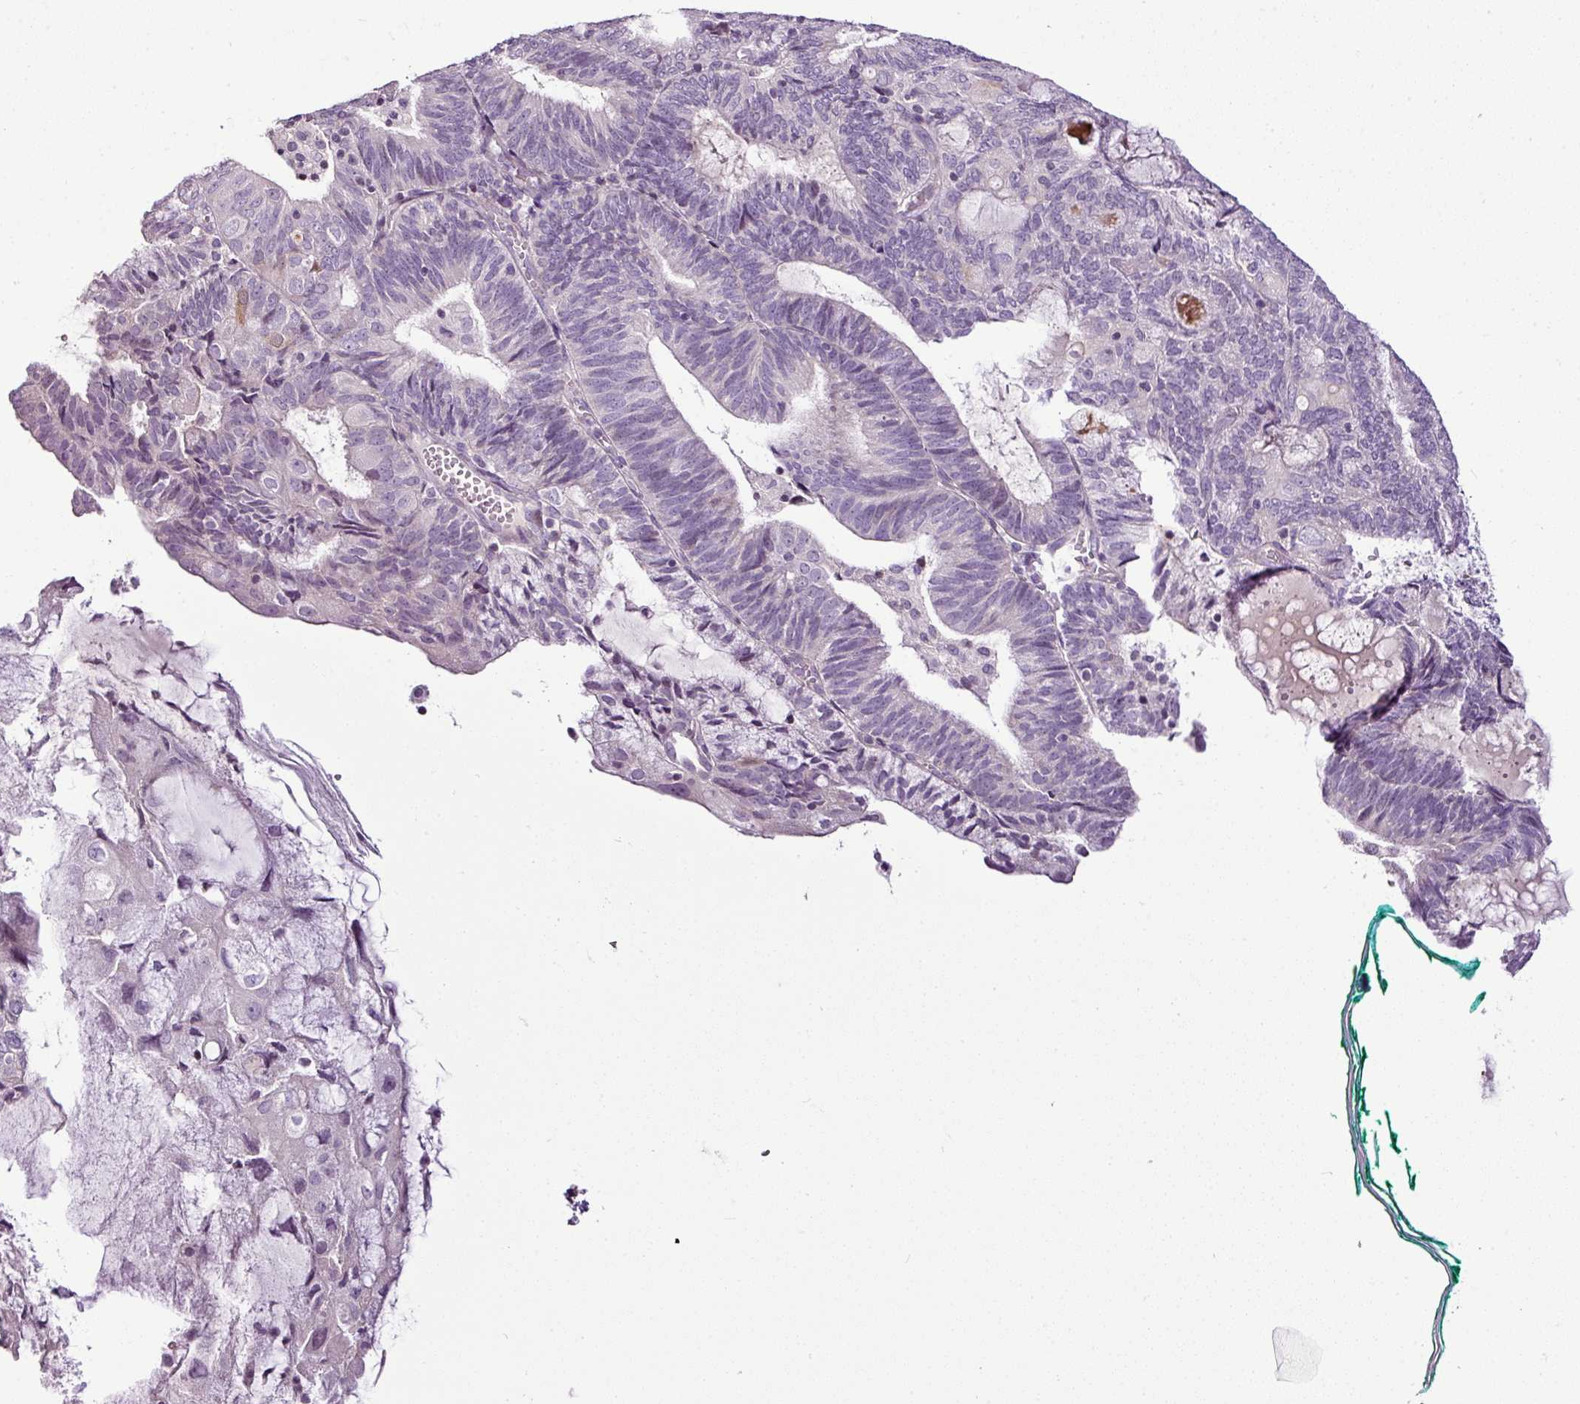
{"staining": {"intensity": "negative", "quantity": "none", "location": "none"}, "tissue": "endometrial cancer", "cell_type": "Tumor cells", "image_type": "cancer", "snomed": [{"axis": "morphology", "description": "Adenocarcinoma, NOS"}, {"axis": "topography", "description": "Endometrium"}], "caption": "IHC photomicrograph of human endometrial adenocarcinoma stained for a protein (brown), which shows no positivity in tumor cells. Nuclei are stained in blue.", "gene": "TEX30", "patient": {"sex": "female", "age": 81}}